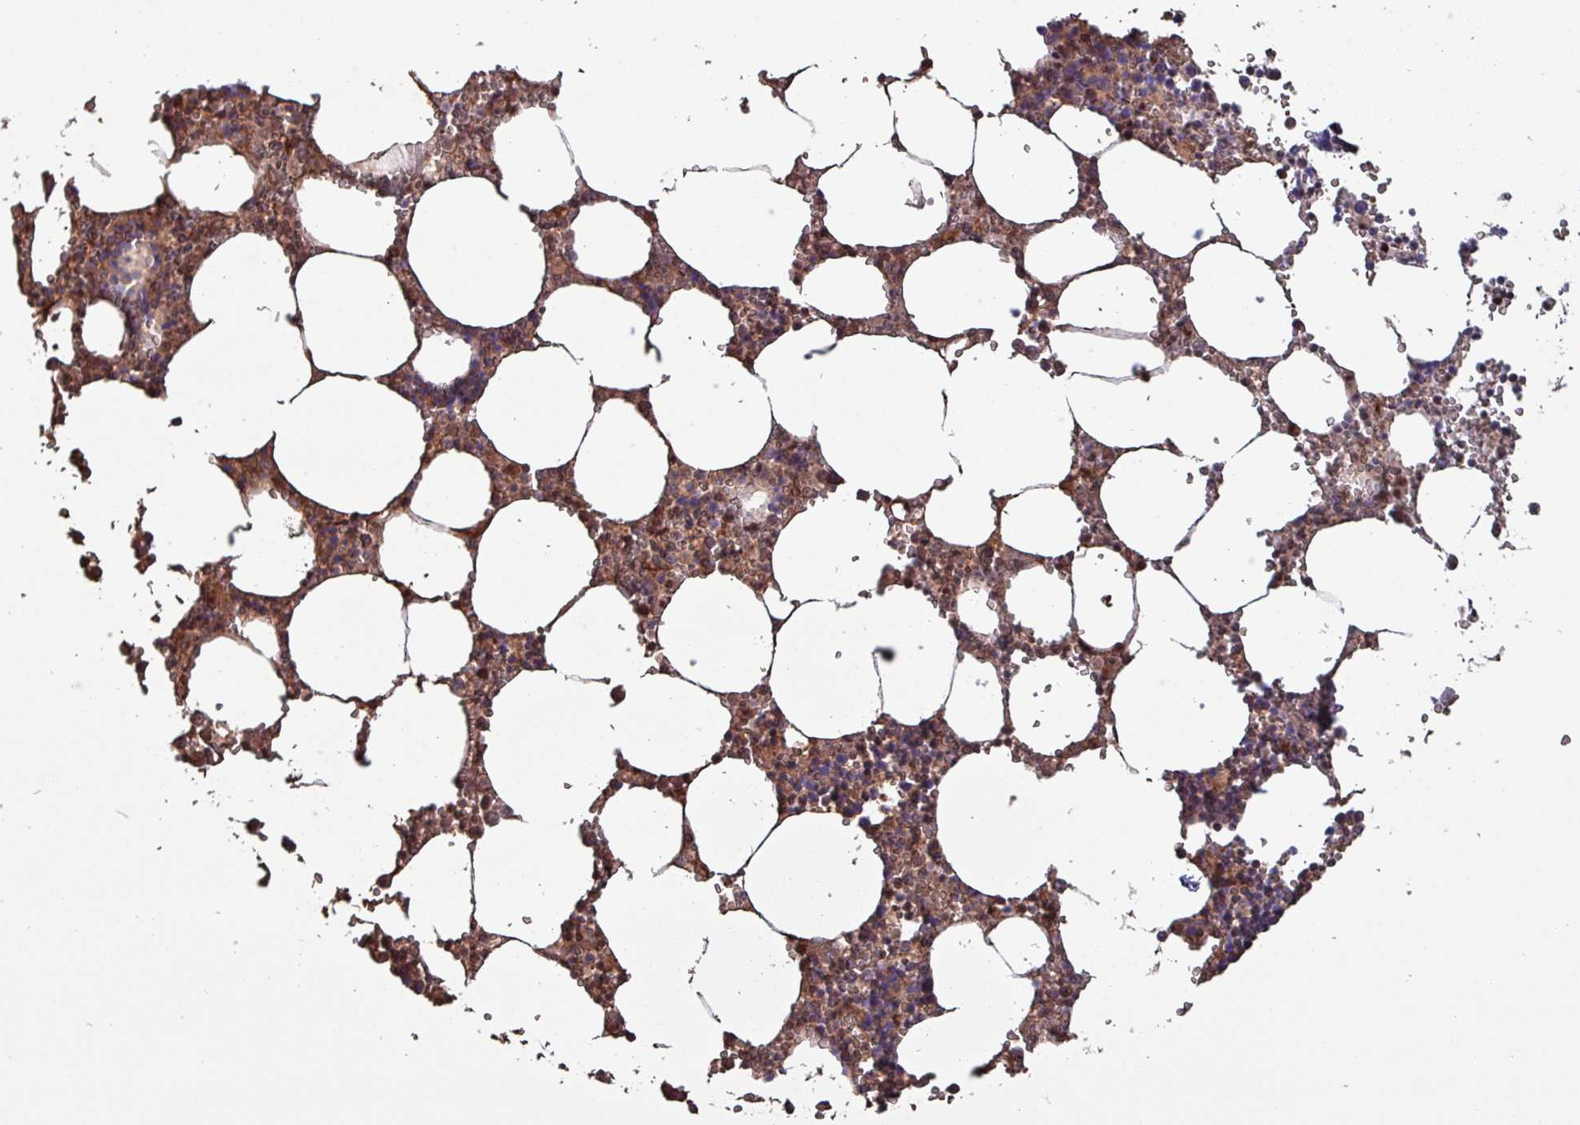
{"staining": {"intensity": "moderate", "quantity": ">75%", "location": "cytoplasmic/membranous,nuclear"}, "tissue": "bone marrow", "cell_type": "Hematopoietic cells", "image_type": "normal", "snomed": [{"axis": "morphology", "description": "Normal tissue, NOS"}, {"axis": "topography", "description": "Bone marrow"}], "caption": "Protein expression by immunohistochemistry (IHC) shows moderate cytoplasmic/membranous,nuclear staining in approximately >75% of hematopoietic cells in normal bone marrow.", "gene": "PSMB8", "patient": {"sex": "male", "age": 54}}